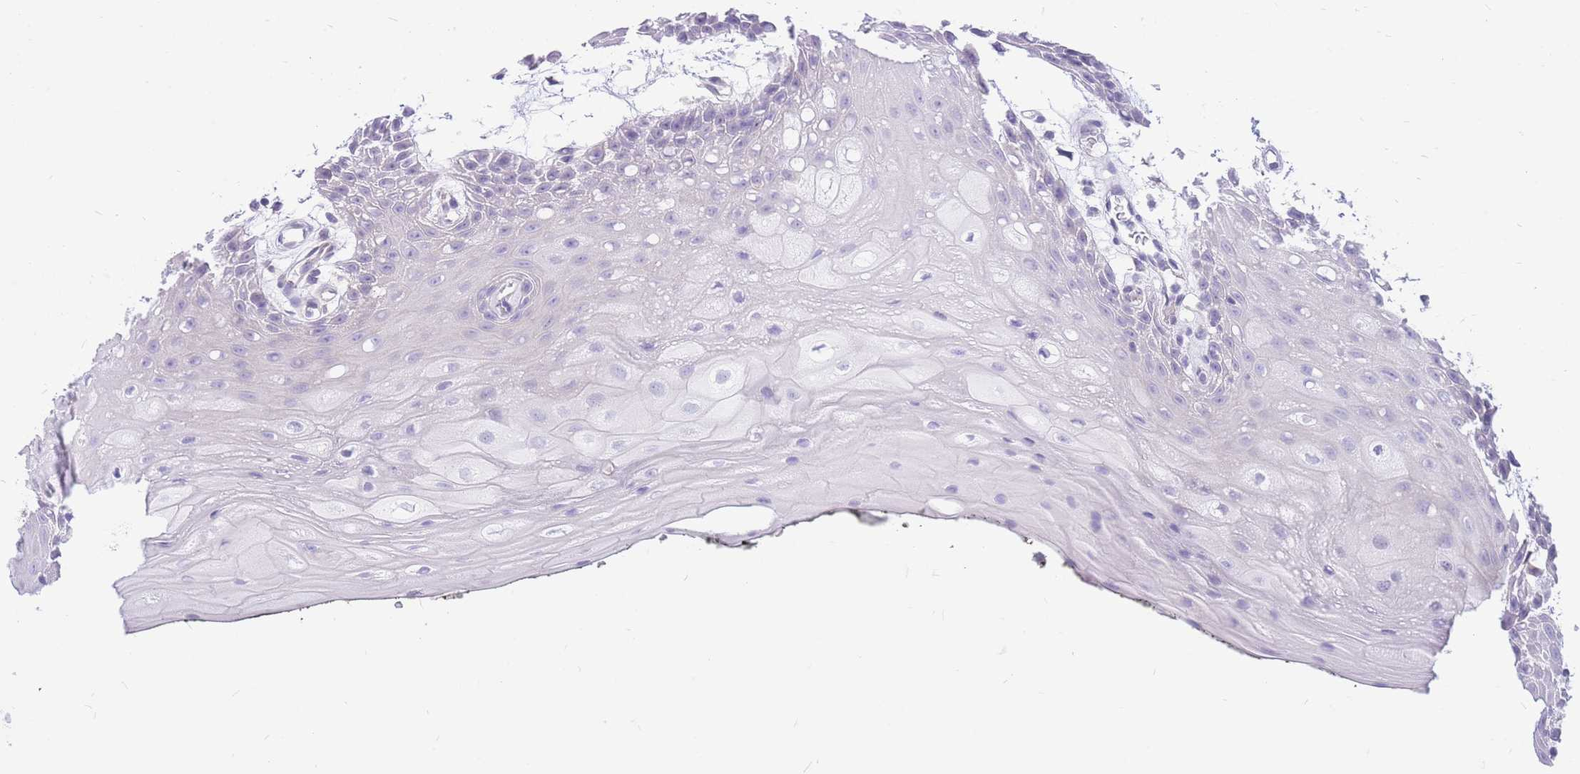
{"staining": {"intensity": "negative", "quantity": "none", "location": "none"}, "tissue": "oral mucosa", "cell_type": "Squamous epithelial cells", "image_type": "normal", "snomed": [{"axis": "morphology", "description": "Normal tissue, NOS"}, {"axis": "topography", "description": "Oral tissue"}, {"axis": "topography", "description": "Tounge, NOS"}], "caption": "Squamous epithelial cells show no significant protein expression in unremarkable oral mucosa. (DAB (3,3'-diaminobenzidine) IHC, high magnification).", "gene": "ZNF311", "patient": {"sex": "female", "age": 59}}